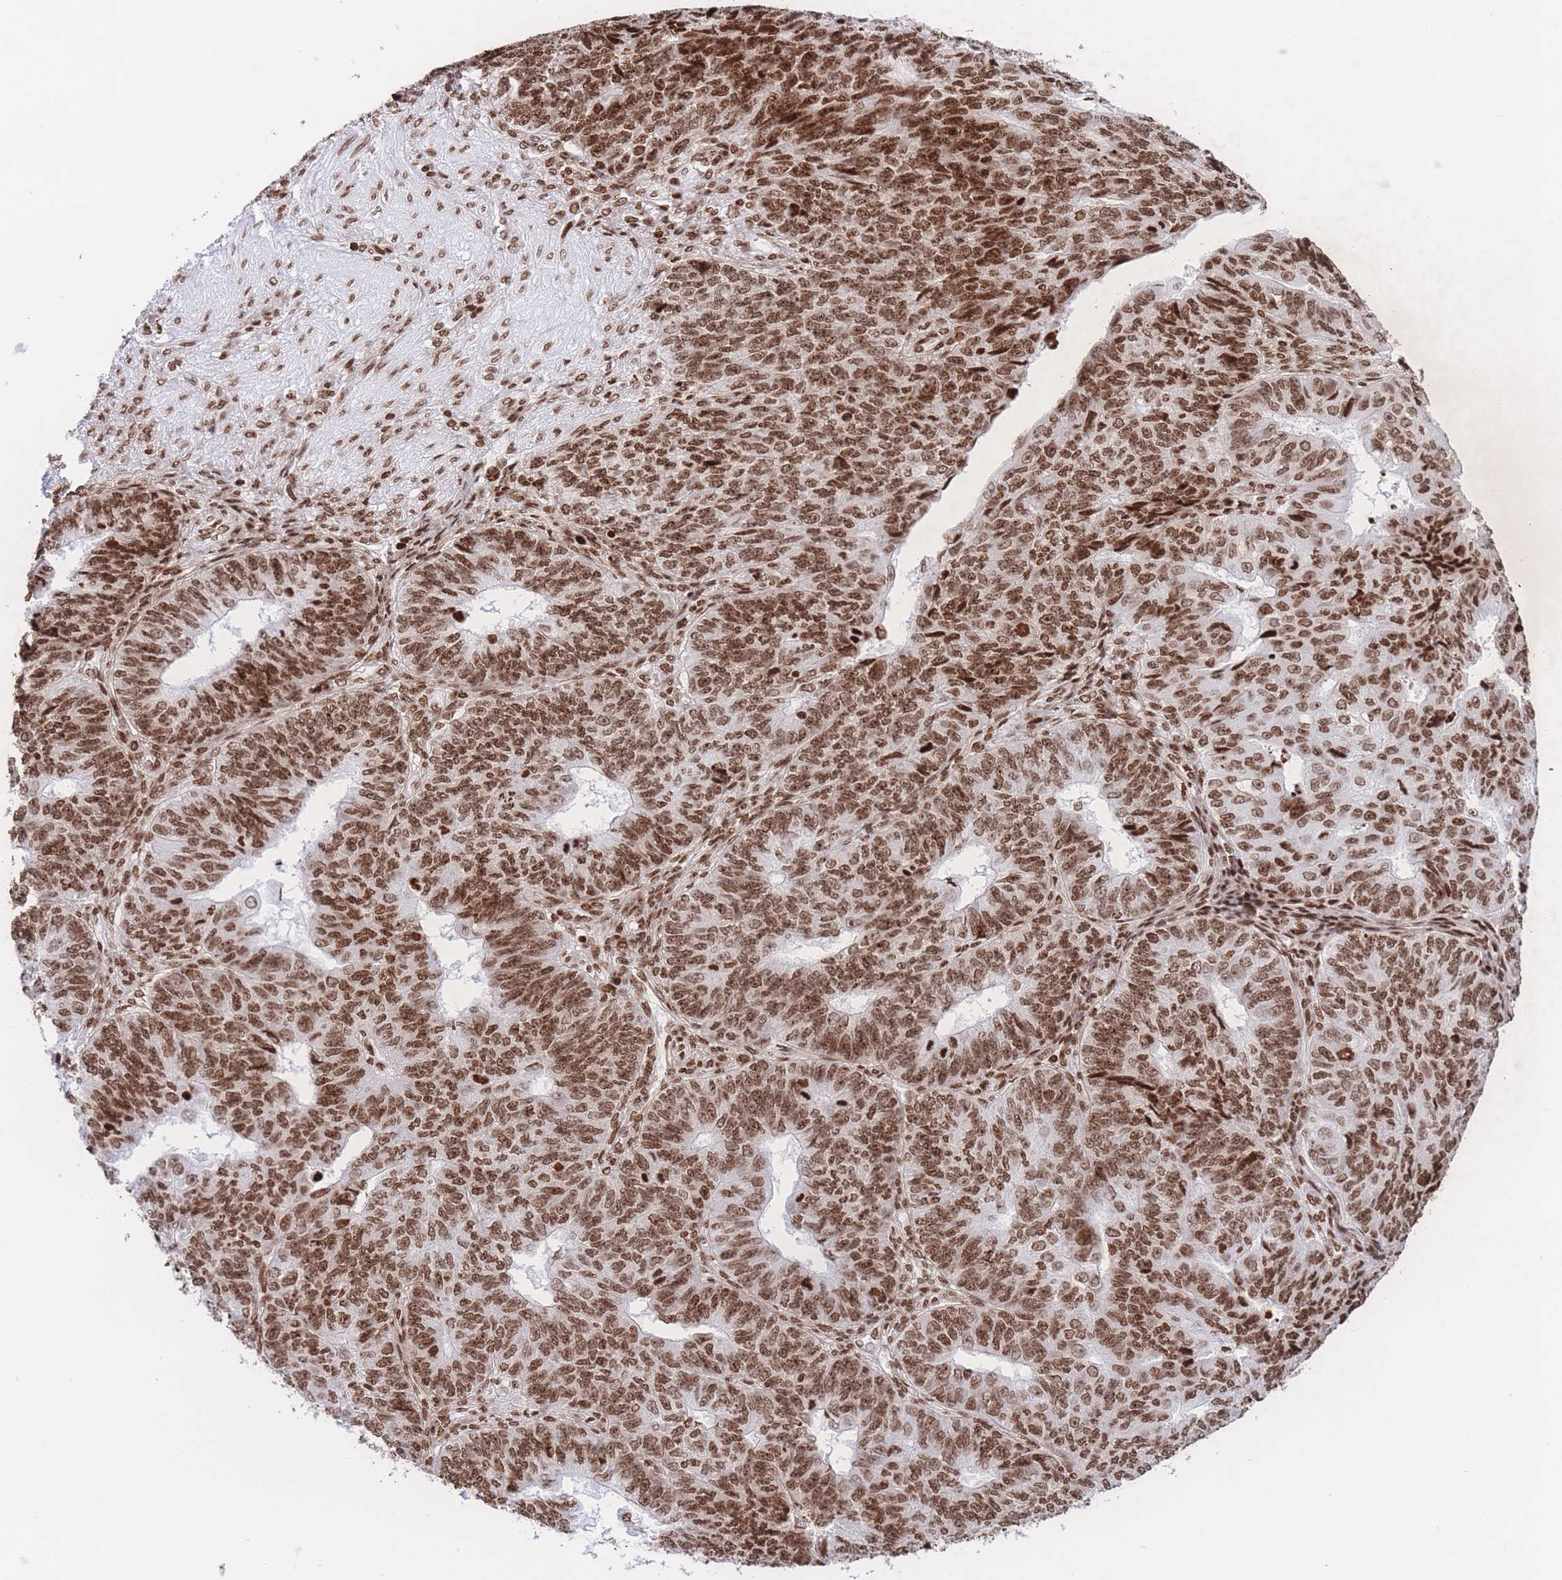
{"staining": {"intensity": "moderate", "quantity": ">75%", "location": "nuclear"}, "tissue": "endometrial cancer", "cell_type": "Tumor cells", "image_type": "cancer", "snomed": [{"axis": "morphology", "description": "Adenocarcinoma, NOS"}, {"axis": "topography", "description": "Endometrium"}], "caption": "A brown stain highlights moderate nuclear positivity of a protein in human endometrial cancer tumor cells.", "gene": "H2BC11", "patient": {"sex": "female", "age": 32}}